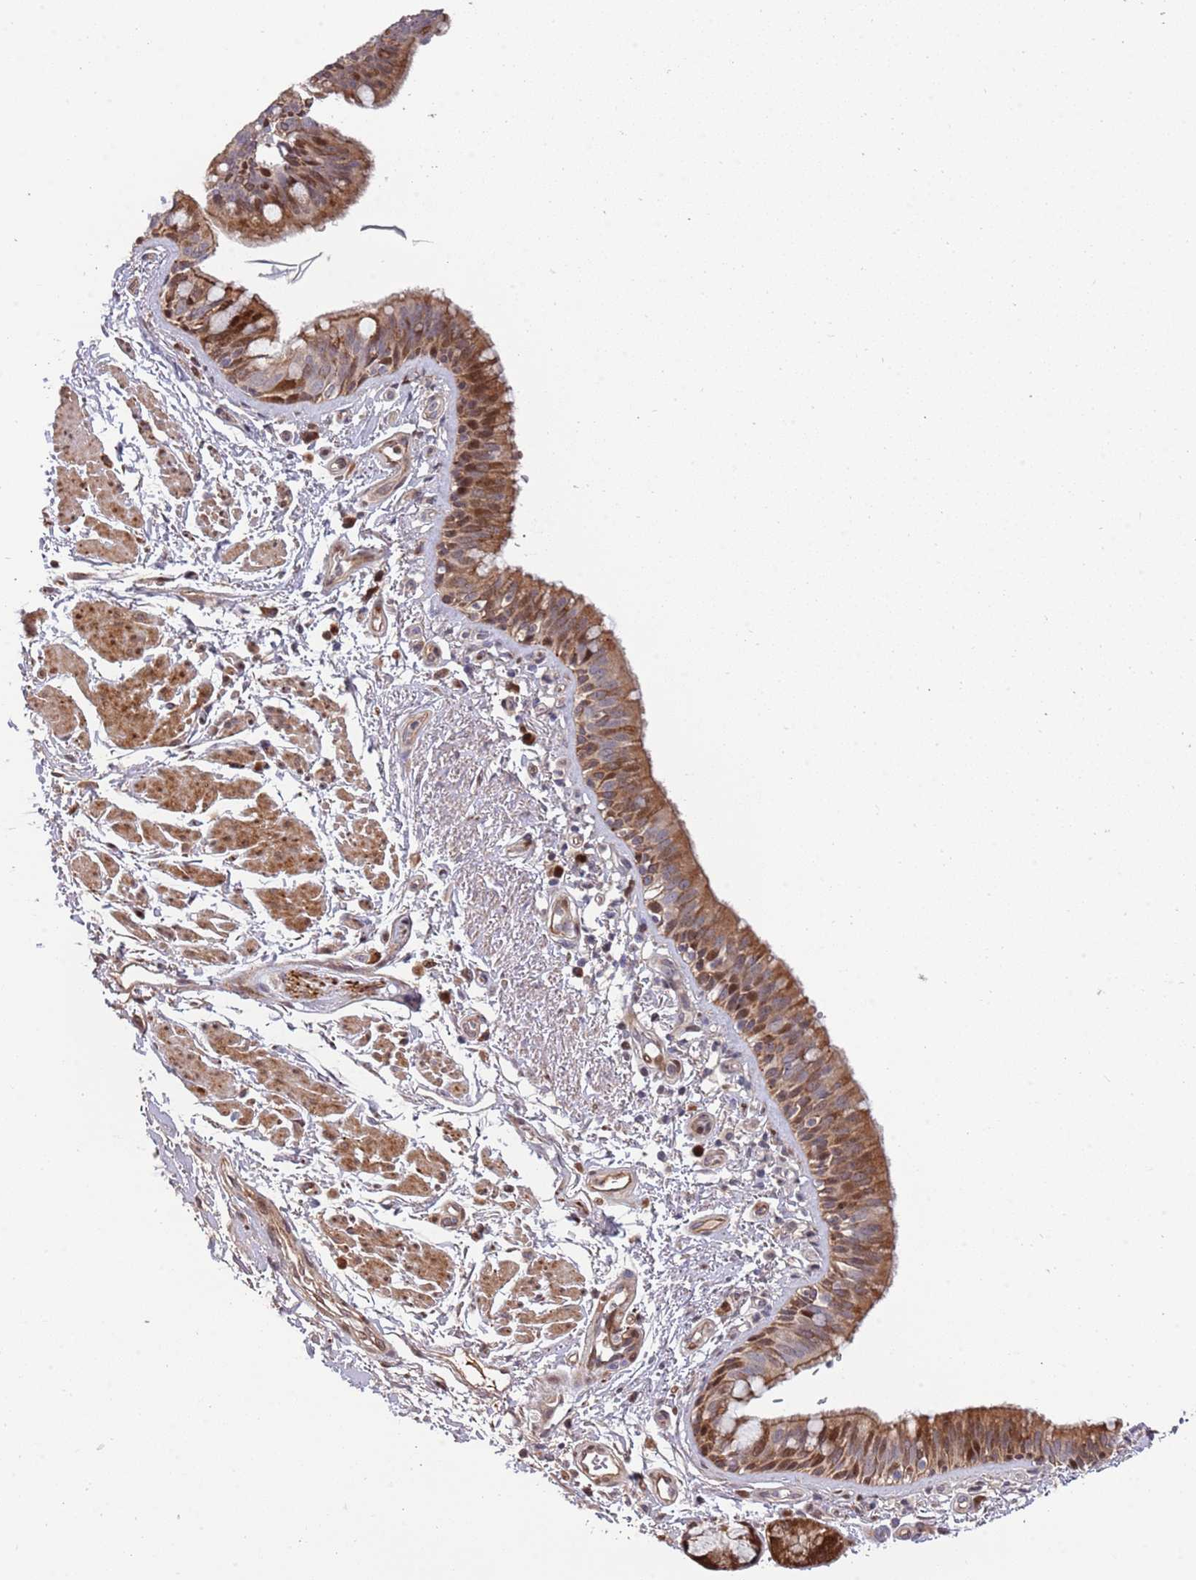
{"staining": {"intensity": "moderate", "quantity": ">75%", "location": "cytoplasmic/membranous,nuclear"}, "tissue": "bronchus", "cell_type": "Respiratory epithelial cells", "image_type": "normal", "snomed": [{"axis": "morphology", "description": "Normal tissue, NOS"}, {"axis": "morphology", "description": "Neoplasm, uncertain whether benign or malignant"}, {"axis": "topography", "description": "Bronchus"}, {"axis": "topography", "description": "Lung"}], "caption": "The image displays staining of unremarkable bronchus, revealing moderate cytoplasmic/membranous,nuclear protein positivity (brown color) within respiratory epithelial cells.", "gene": "SYNDIG1L", "patient": {"sex": "male", "age": 55}}